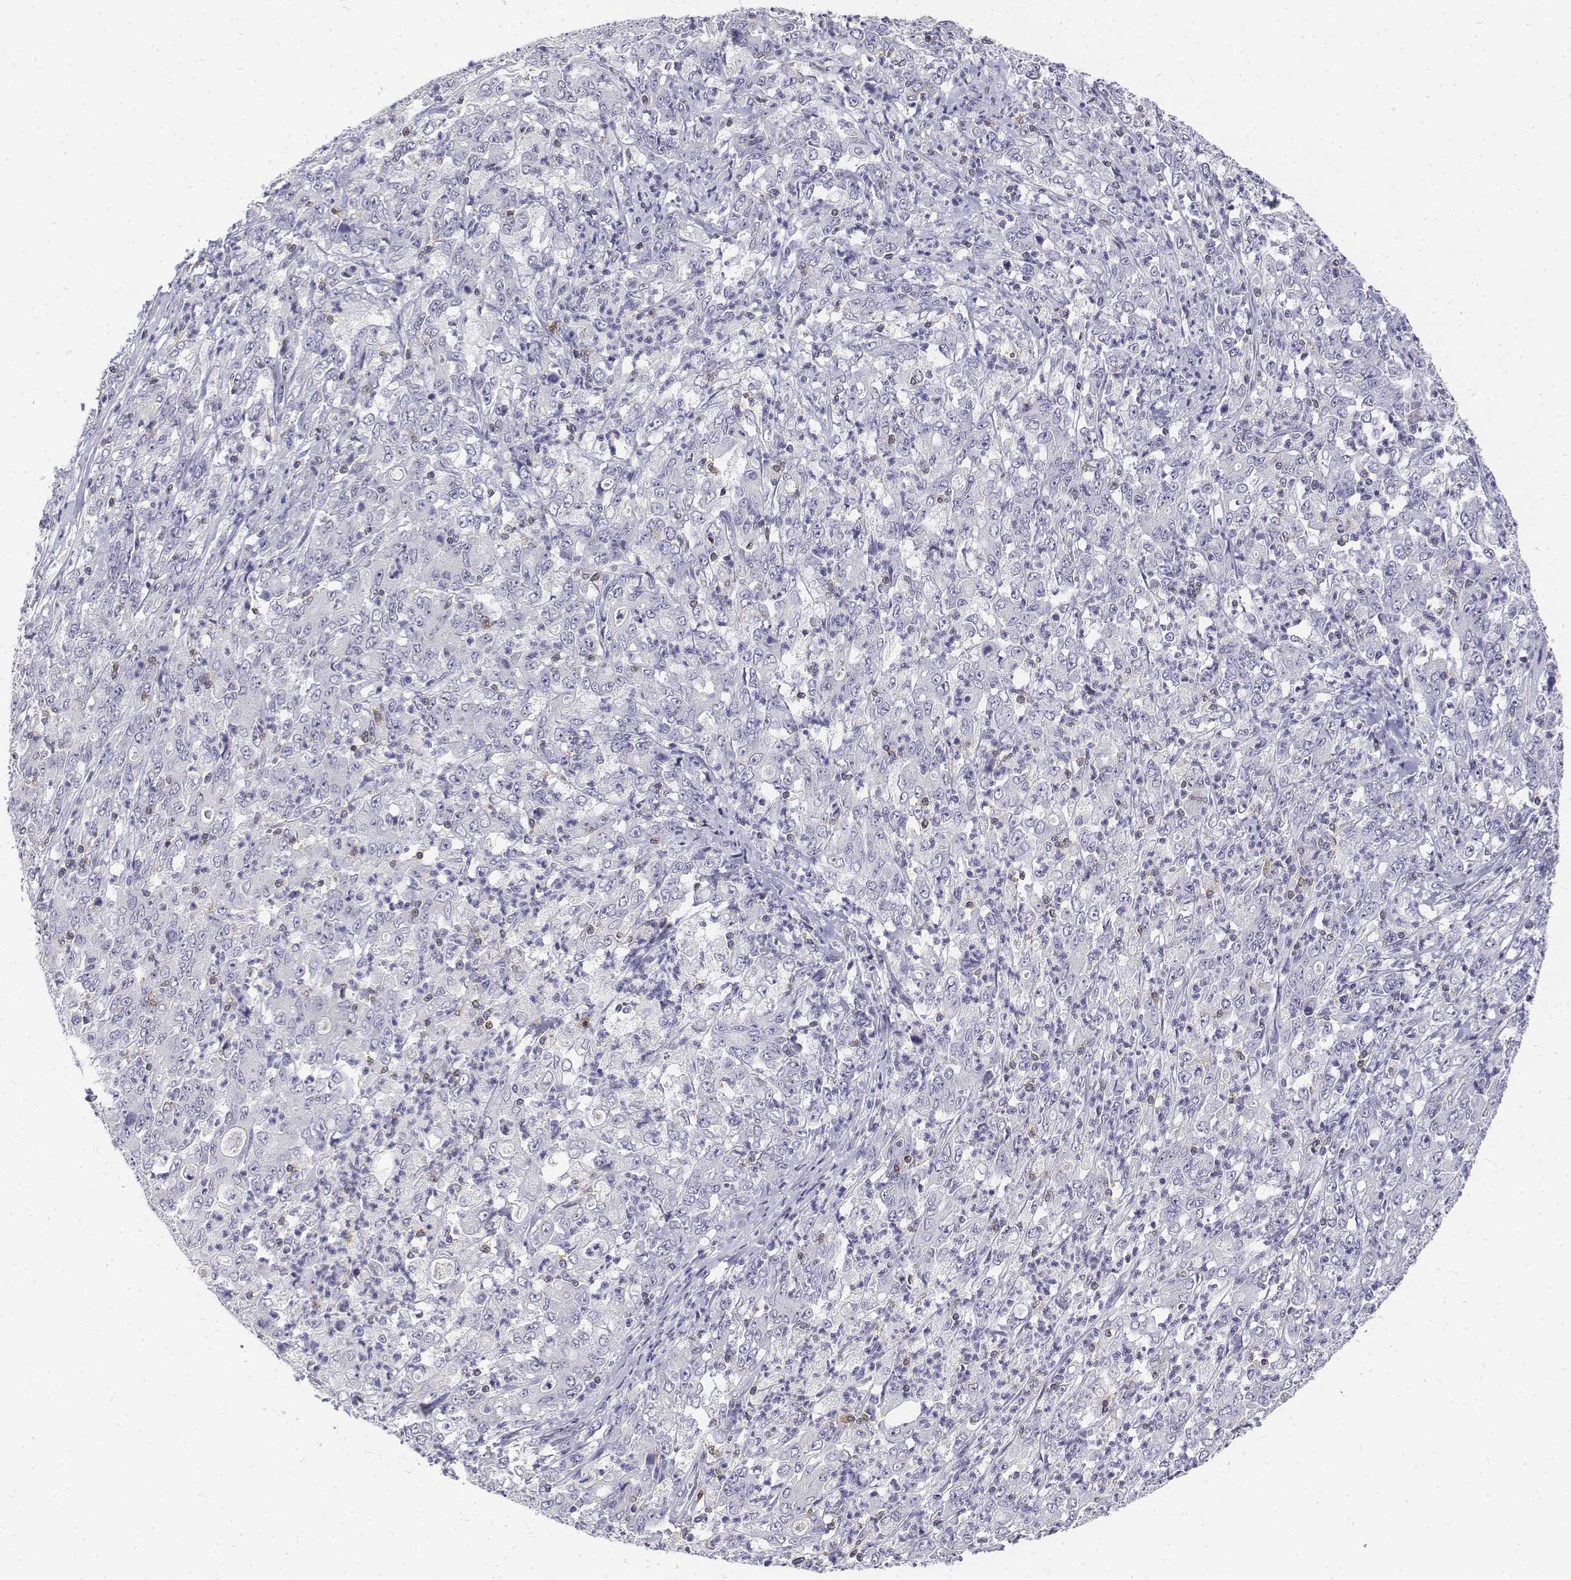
{"staining": {"intensity": "negative", "quantity": "none", "location": "none"}, "tissue": "stomach cancer", "cell_type": "Tumor cells", "image_type": "cancer", "snomed": [{"axis": "morphology", "description": "Adenocarcinoma, NOS"}, {"axis": "topography", "description": "Stomach, lower"}], "caption": "Tumor cells are negative for brown protein staining in stomach cancer (adenocarcinoma).", "gene": "CD3E", "patient": {"sex": "female", "age": 71}}